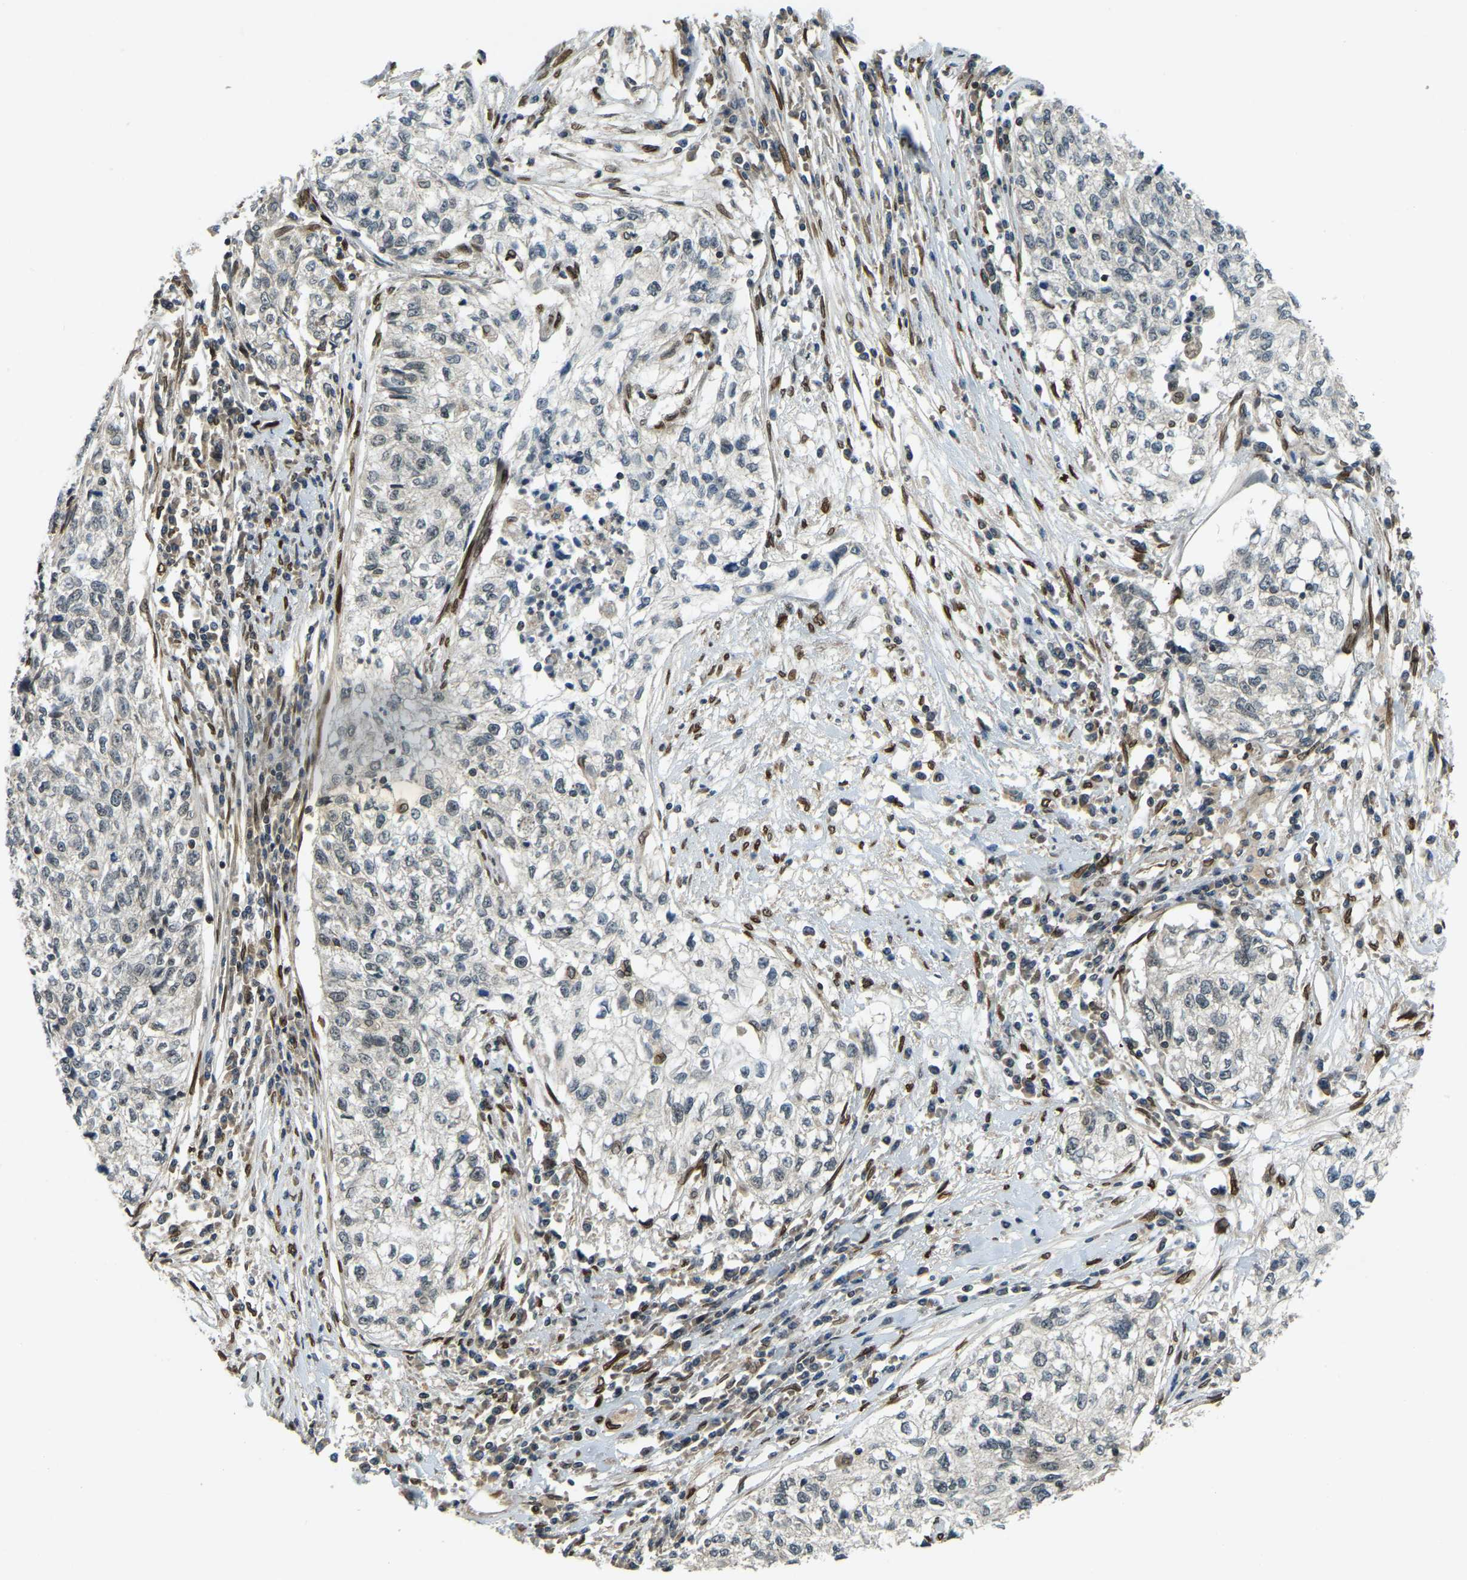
{"staining": {"intensity": "negative", "quantity": "none", "location": "none"}, "tissue": "cervical cancer", "cell_type": "Tumor cells", "image_type": "cancer", "snomed": [{"axis": "morphology", "description": "Squamous cell carcinoma, NOS"}, {"axis": "topography", "description": "Cervix"}], "caption": "IHC photomicrograph of neoplastic tissue: human cervical squamous cell carcinoma stained with DAB exhibits no significant protein staining in tumor cells.", "gene": "SYNE1", "patient": {"sex": "female", "age": 57}}